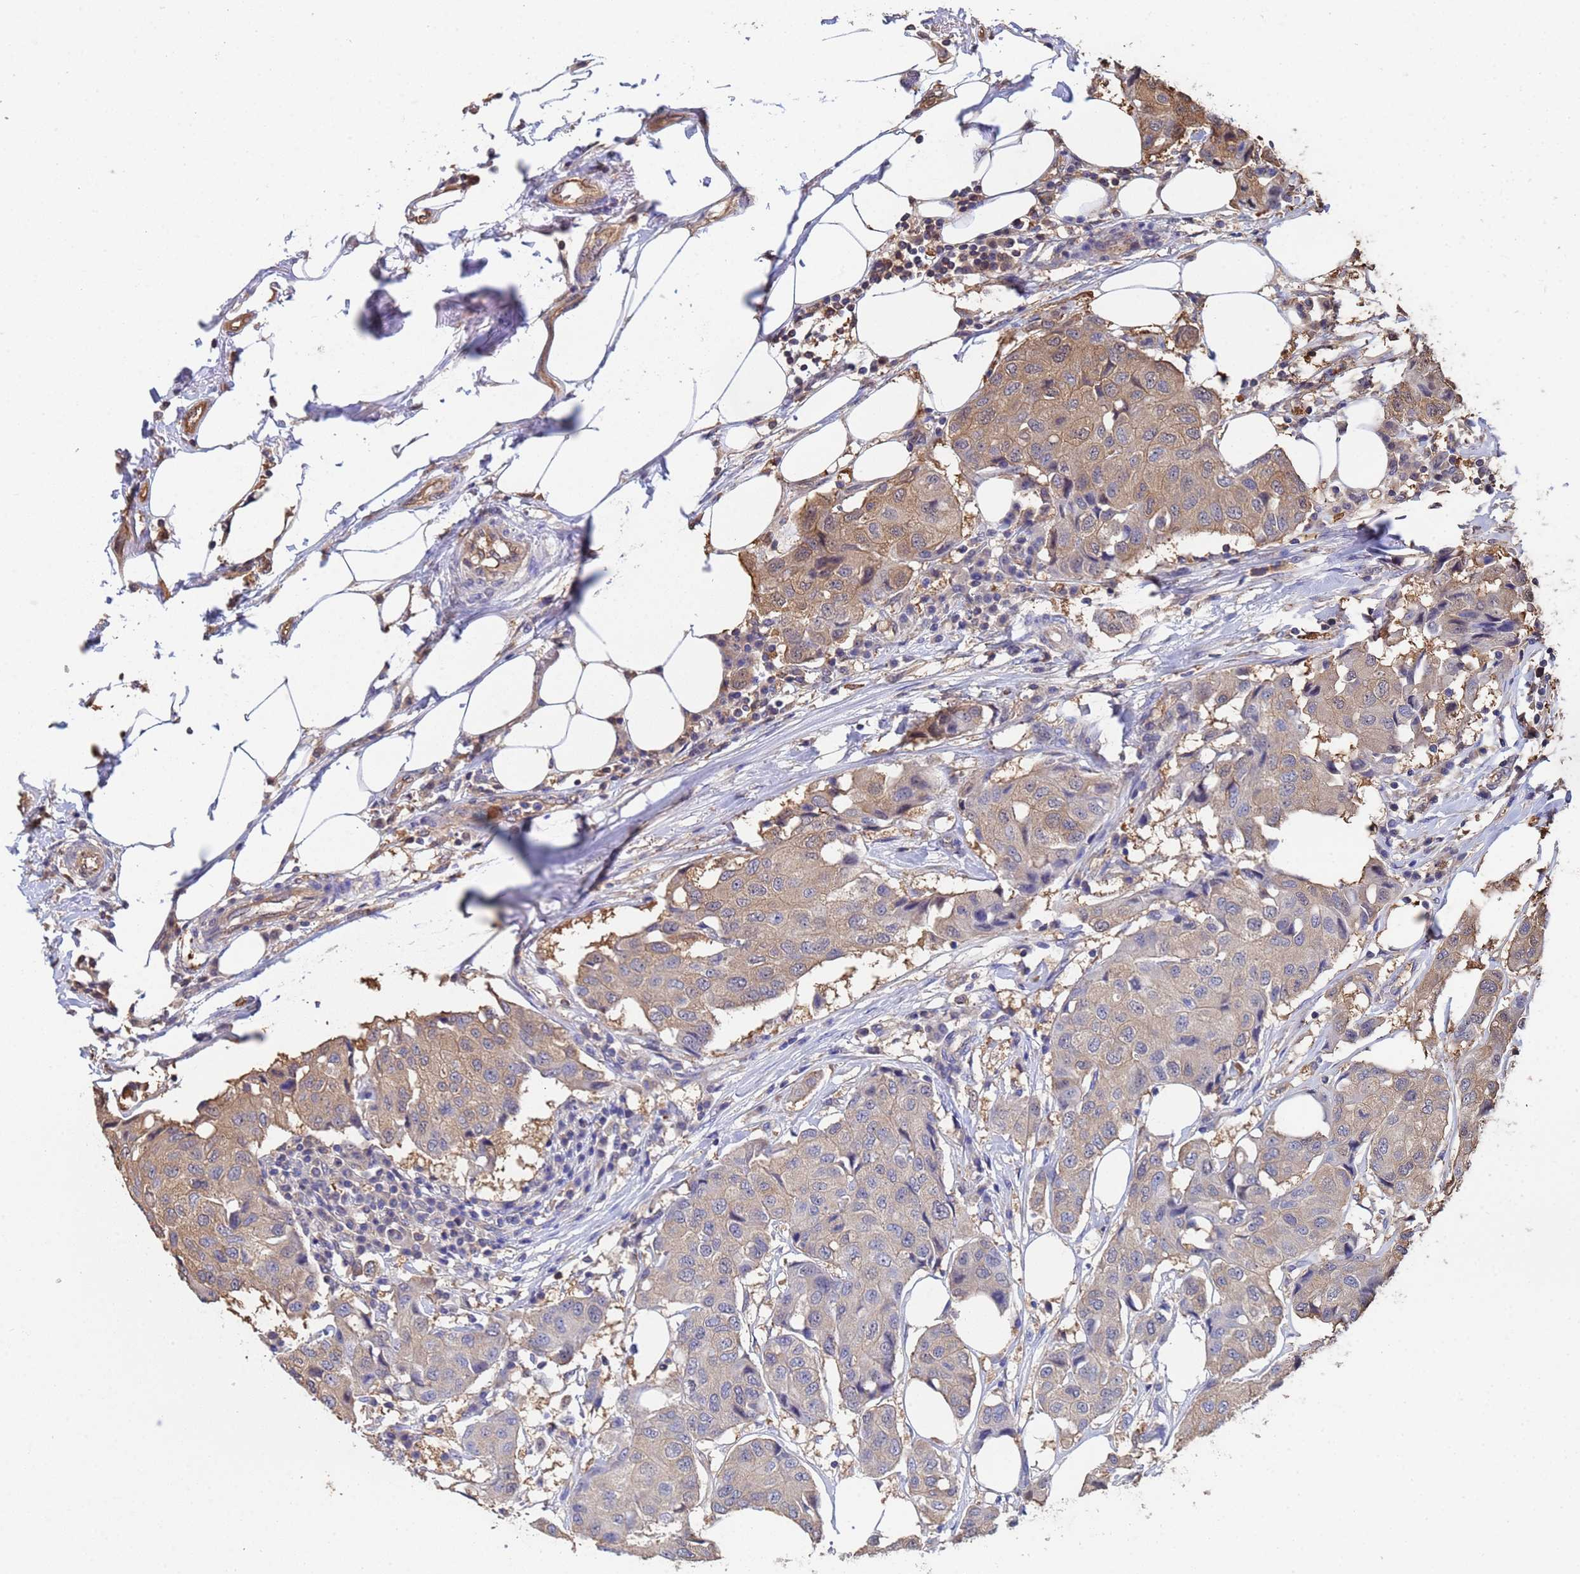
{"staining": {"intensity": "moderate", "quantity": "<25%", "location": "cytoplasmic/membranous"}, "tissue": "breast cancer", "cell_type": "Tumor cells", "image_type": "cancer", "snomed": [{"axis": "morphology", "description": "Duct carcinoma"}, {"axis": "topography", "description": "Breast"}], "caption": "IHC of invasive ductal carcinoma (breast) reveals low levels of moderate cytoplasmic/membranous staining in about <25% of tumor cells.", "gene": "FAM25A", "patient": {"sex": "female", "age": 80}}